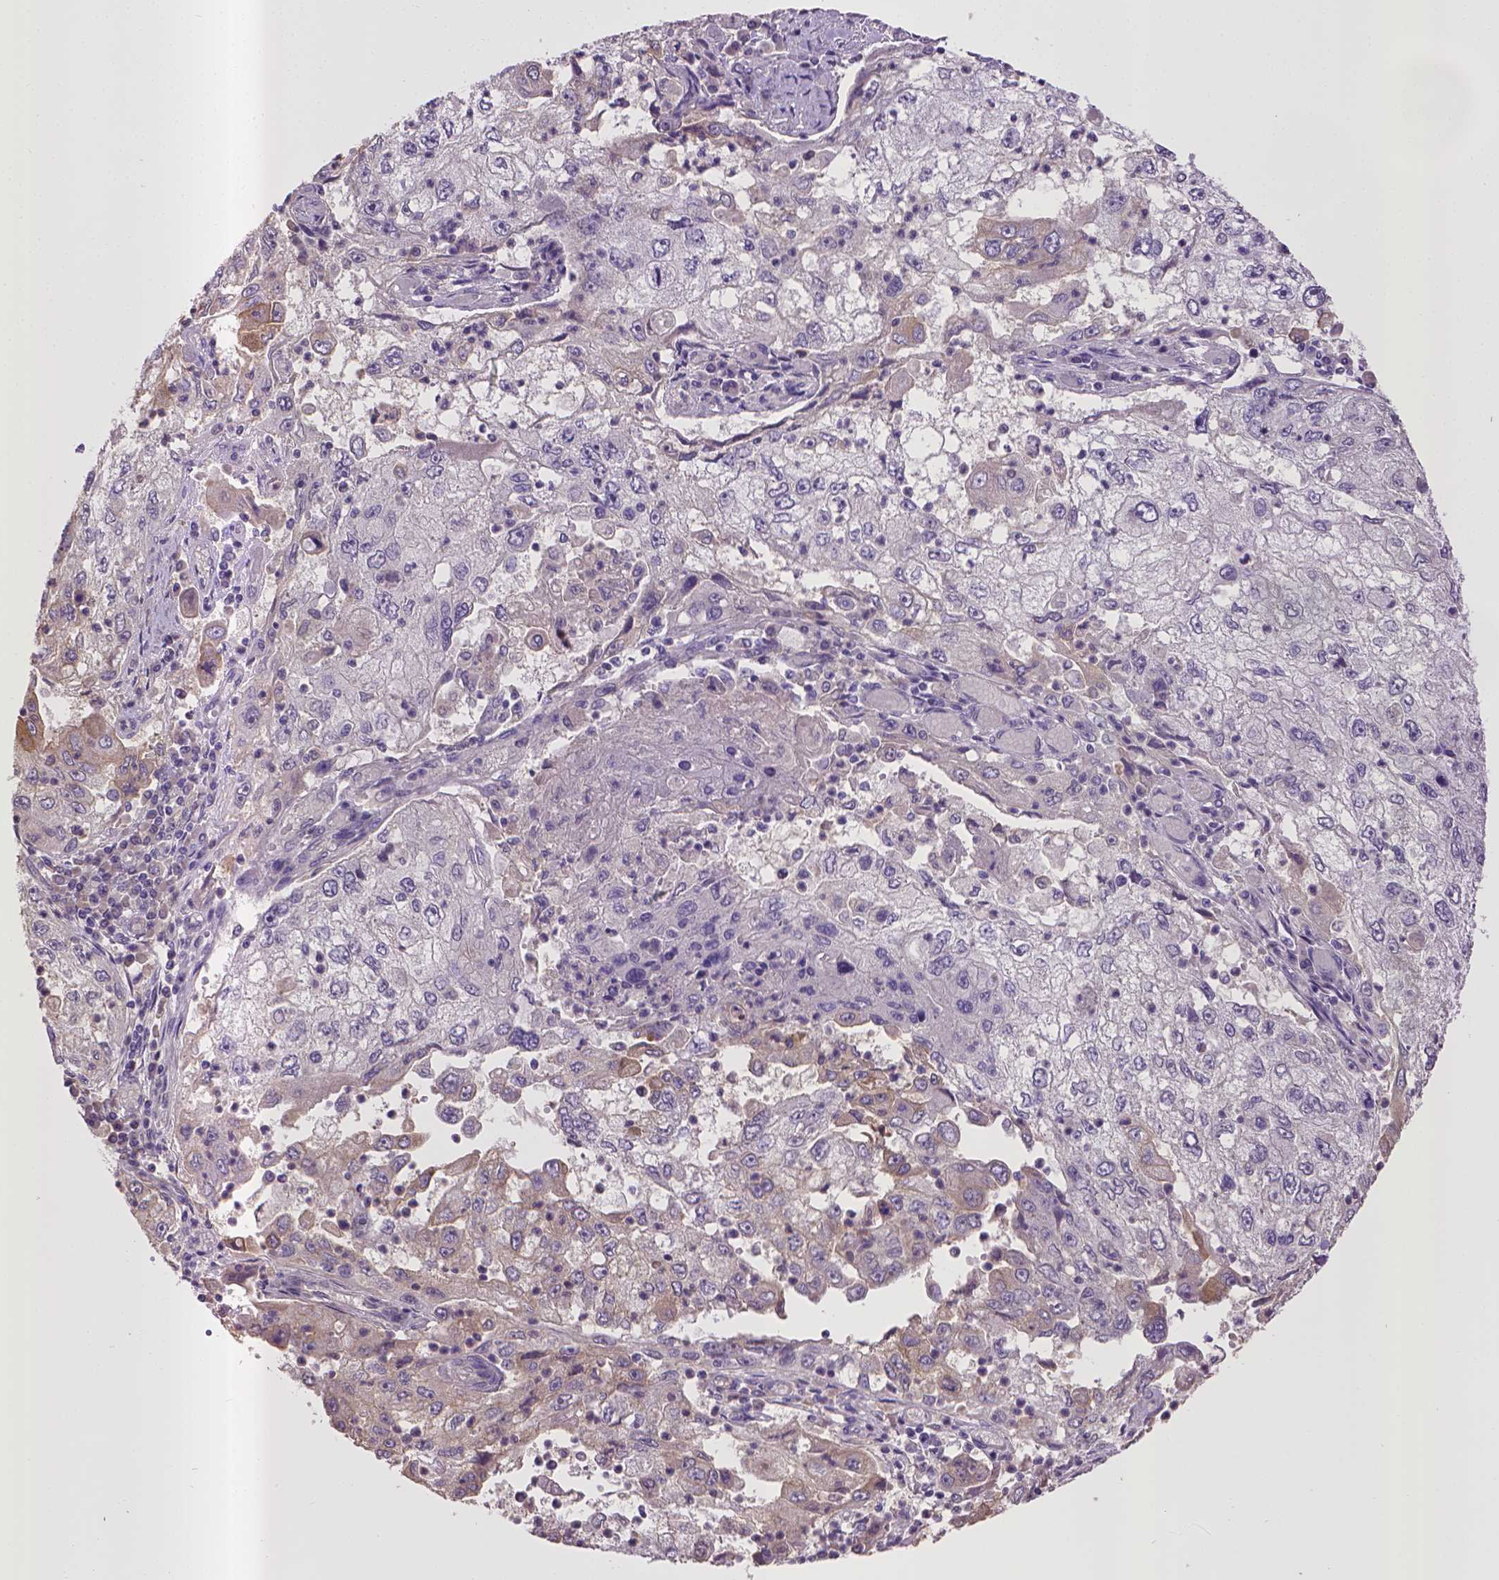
{"staining": {"intensity": "weak", "quantity": "<25%", "location": "cytoplasmic/membranous"}, "tissue": "cervical cancer", "cell_type": "Tumor cells", "image_type": "cancer", "snomed": [{"axis": "morphology", "description": "Squamous cell carcinoma, NOS"}, {"axis": "topography", "description": "Cervix"}], "caption": "Histopathology image shows no significant protein staining in tumor cells of cervical cancer (squamous cell carcinoma). (DAB immunohistochemistry (IHC) visualized using brightfield microscopy, high magnification).", "gene": "CPM", "patient": {"sex": "female", "age": 36}}